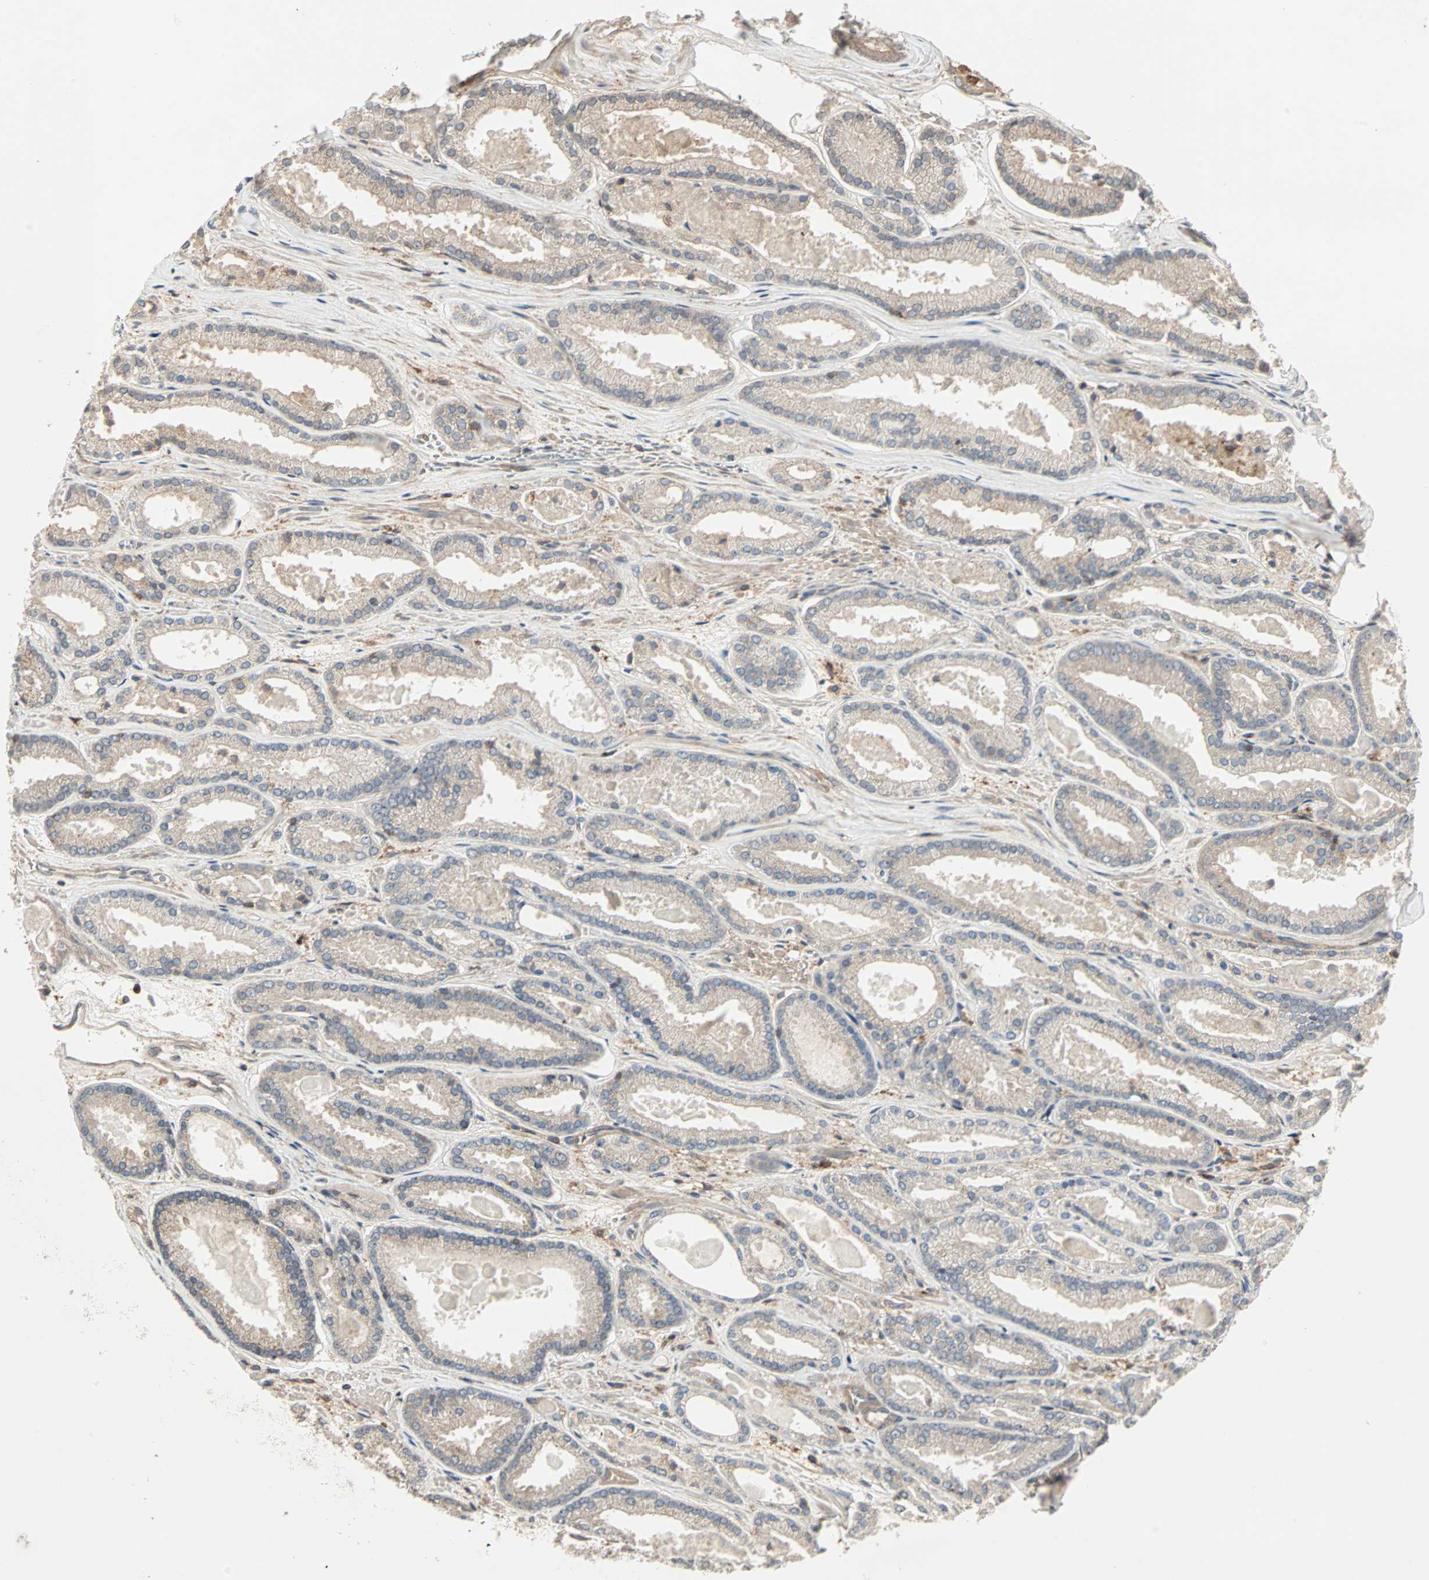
{"staining": {"intensity": "weak", "quantity": ">75%", "location": "cytoplasmic/membranous"}, "tissue": "prostate cancer", "cell_type": "Tumor cells", "image_type": "cancer", "snomed": [{"axis": "morphology", "description": "Adenocarcinoma, Low grade"}, {"axis": "topography", "description": "Prostate"}], "caption": "Immunohistochemical staining of prostate cancer demonstrates weak cytoplasmic/membranous protein positivity in about >75% of tumor cells.", "gene": "GNAI2", "patient": {"sex": "male", "age": 59}}